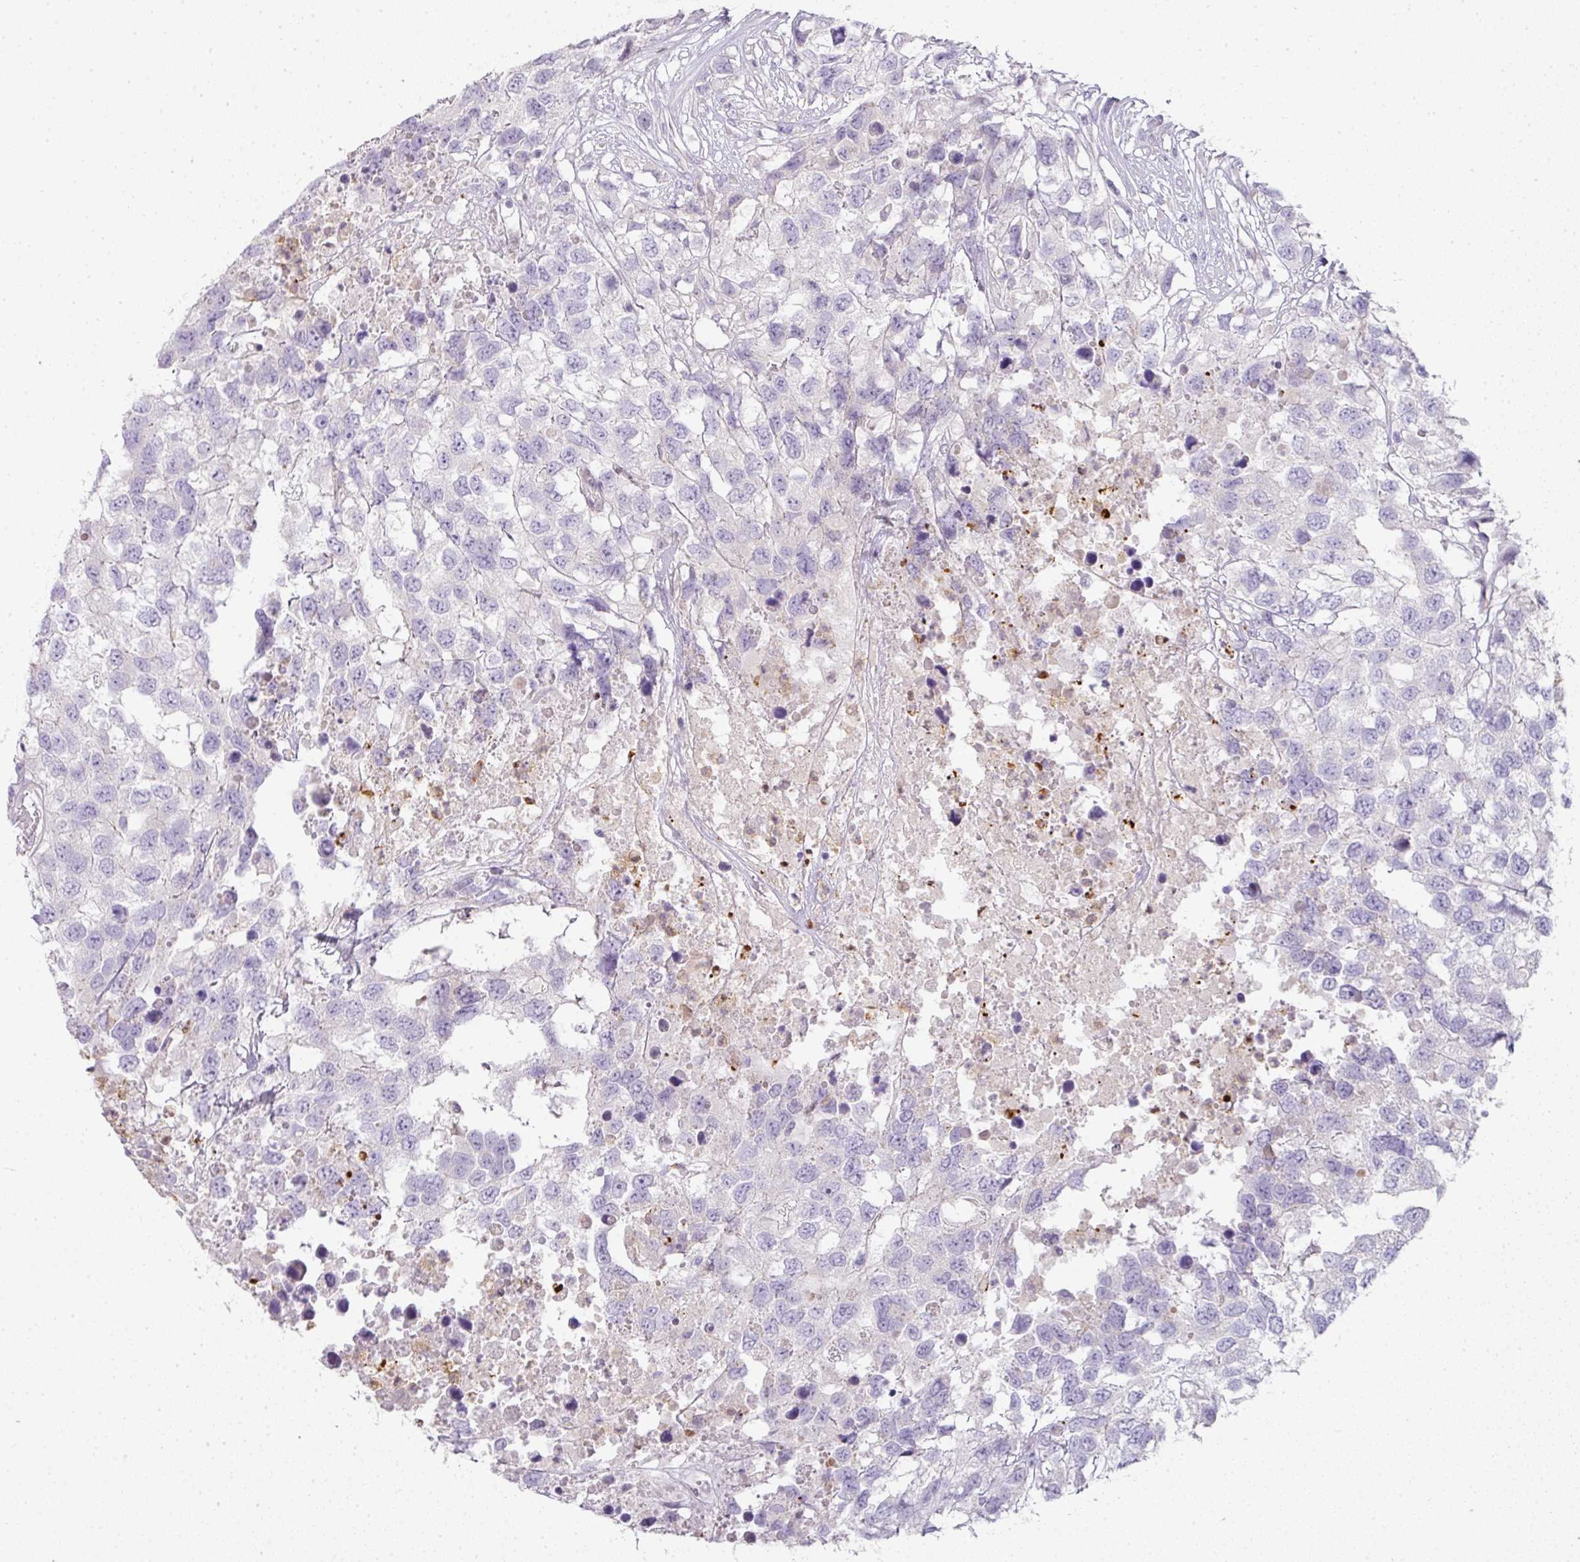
{"staining": {"intensity": "negative", "quantity": "none", "location": "none"}, "tissue": "testis cancer", "cell_type": "Tumor cells", "image_type": "cancer", "snomed": [{"axis": "morphology", "description": "Carcinoma, Embryonal, NOS"}, {"axis": "topography", "description": "Testis"}], "caption": "The histopathology image exhibits no staining of tumor cells in testis embryonal carcinoma.", "gene": "HHEX", "patient": {"sex": "male", "age": 83}}